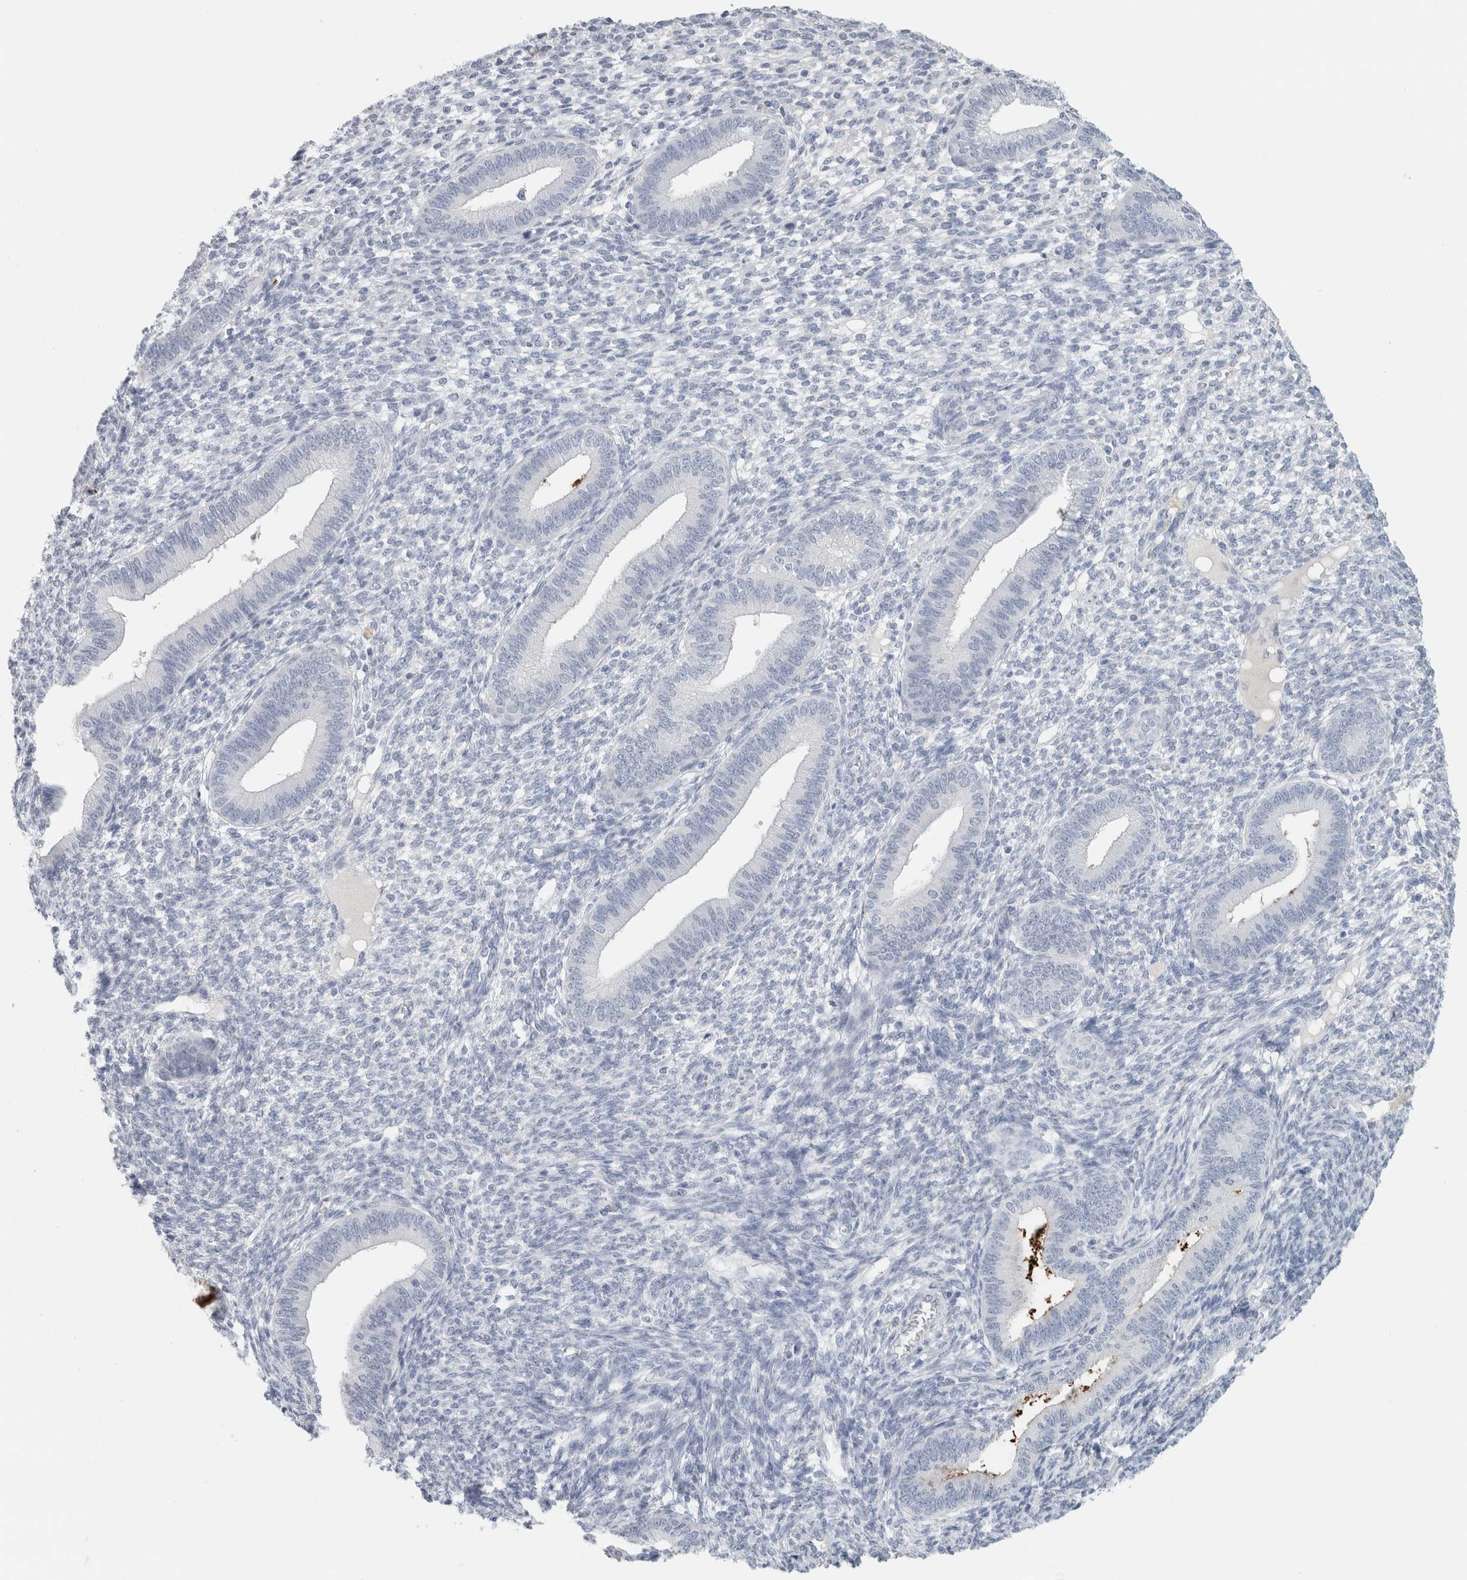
{"staining": {"intensity": "negative", "quantity": "none", "location": "none"}, "tissue": "endometrium", "cell_type": "Cells in endometrial stroma", "image_type": "normal", "snomed": [{"axis": "morphology", "description": "Normal tissue, NOS"}, {"axis": "topography", "description": "Endometrium"}], "caption": "Protein analysis of normal endometrium reveals no significant staining in cells in endometrial stroma. (Stains: DAB IHC with hematoxylin counter stain, Microscopy: brightfield microscopy at high magnification).", "gene": "IL6", "patient": {"sex": "female", "age": 46}}